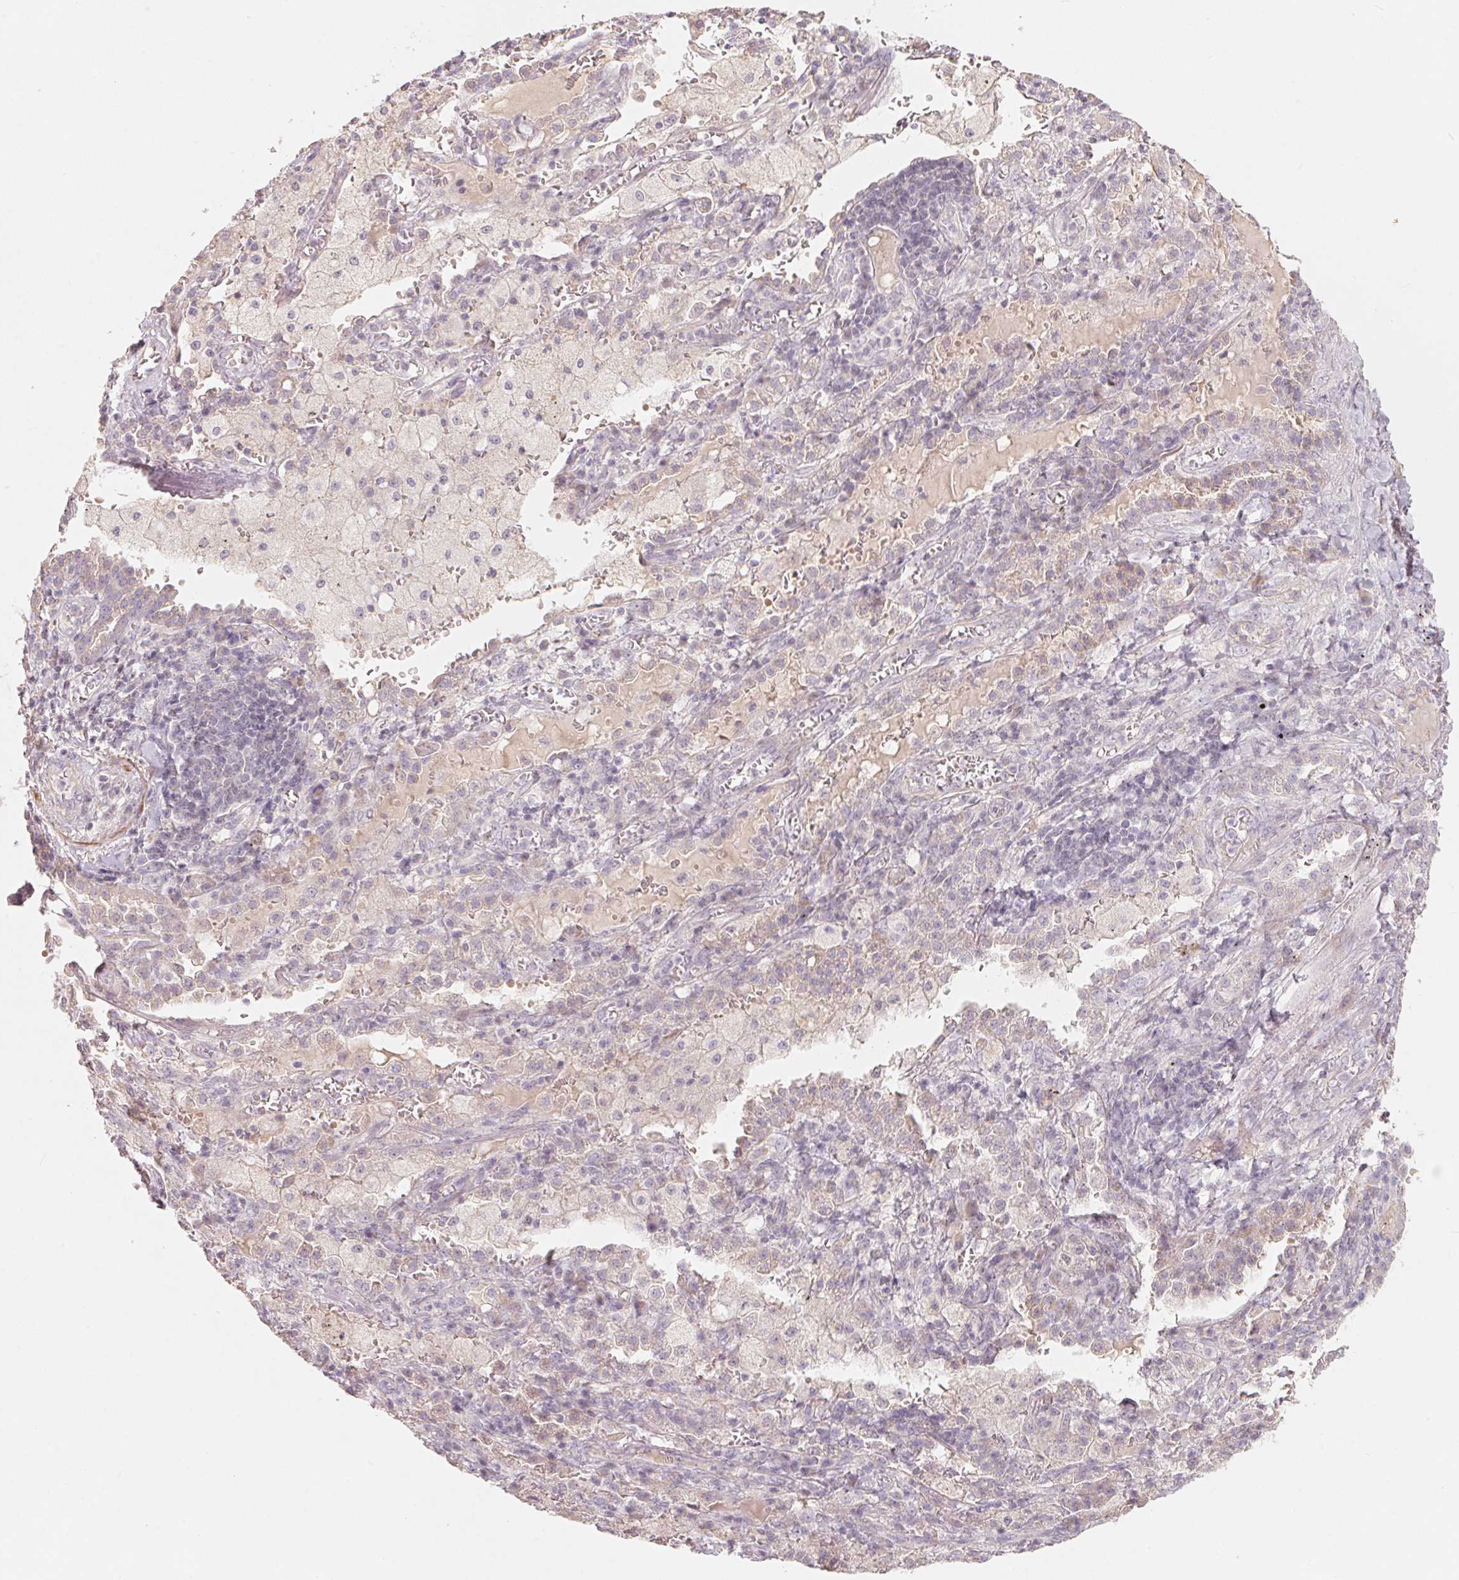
{"staining": {"intensity": "negative", "quantity": "none", "location": "none"}, "tissue": "lung cancer", "cell_type": "Tumor cells", "image_type": "cancer", "snomed": [{"axis": "morphology", "description": "Adenocarcinoma, NOS"}, {"axis": "topography", "description": "Lung"}], "caption": "This is an IHC histopathology image of lung adenocarcinoma. There is no expression in tumor cells.", "gene": "TP53AIP1", "patient": {"sex": "male", "age": 57}}